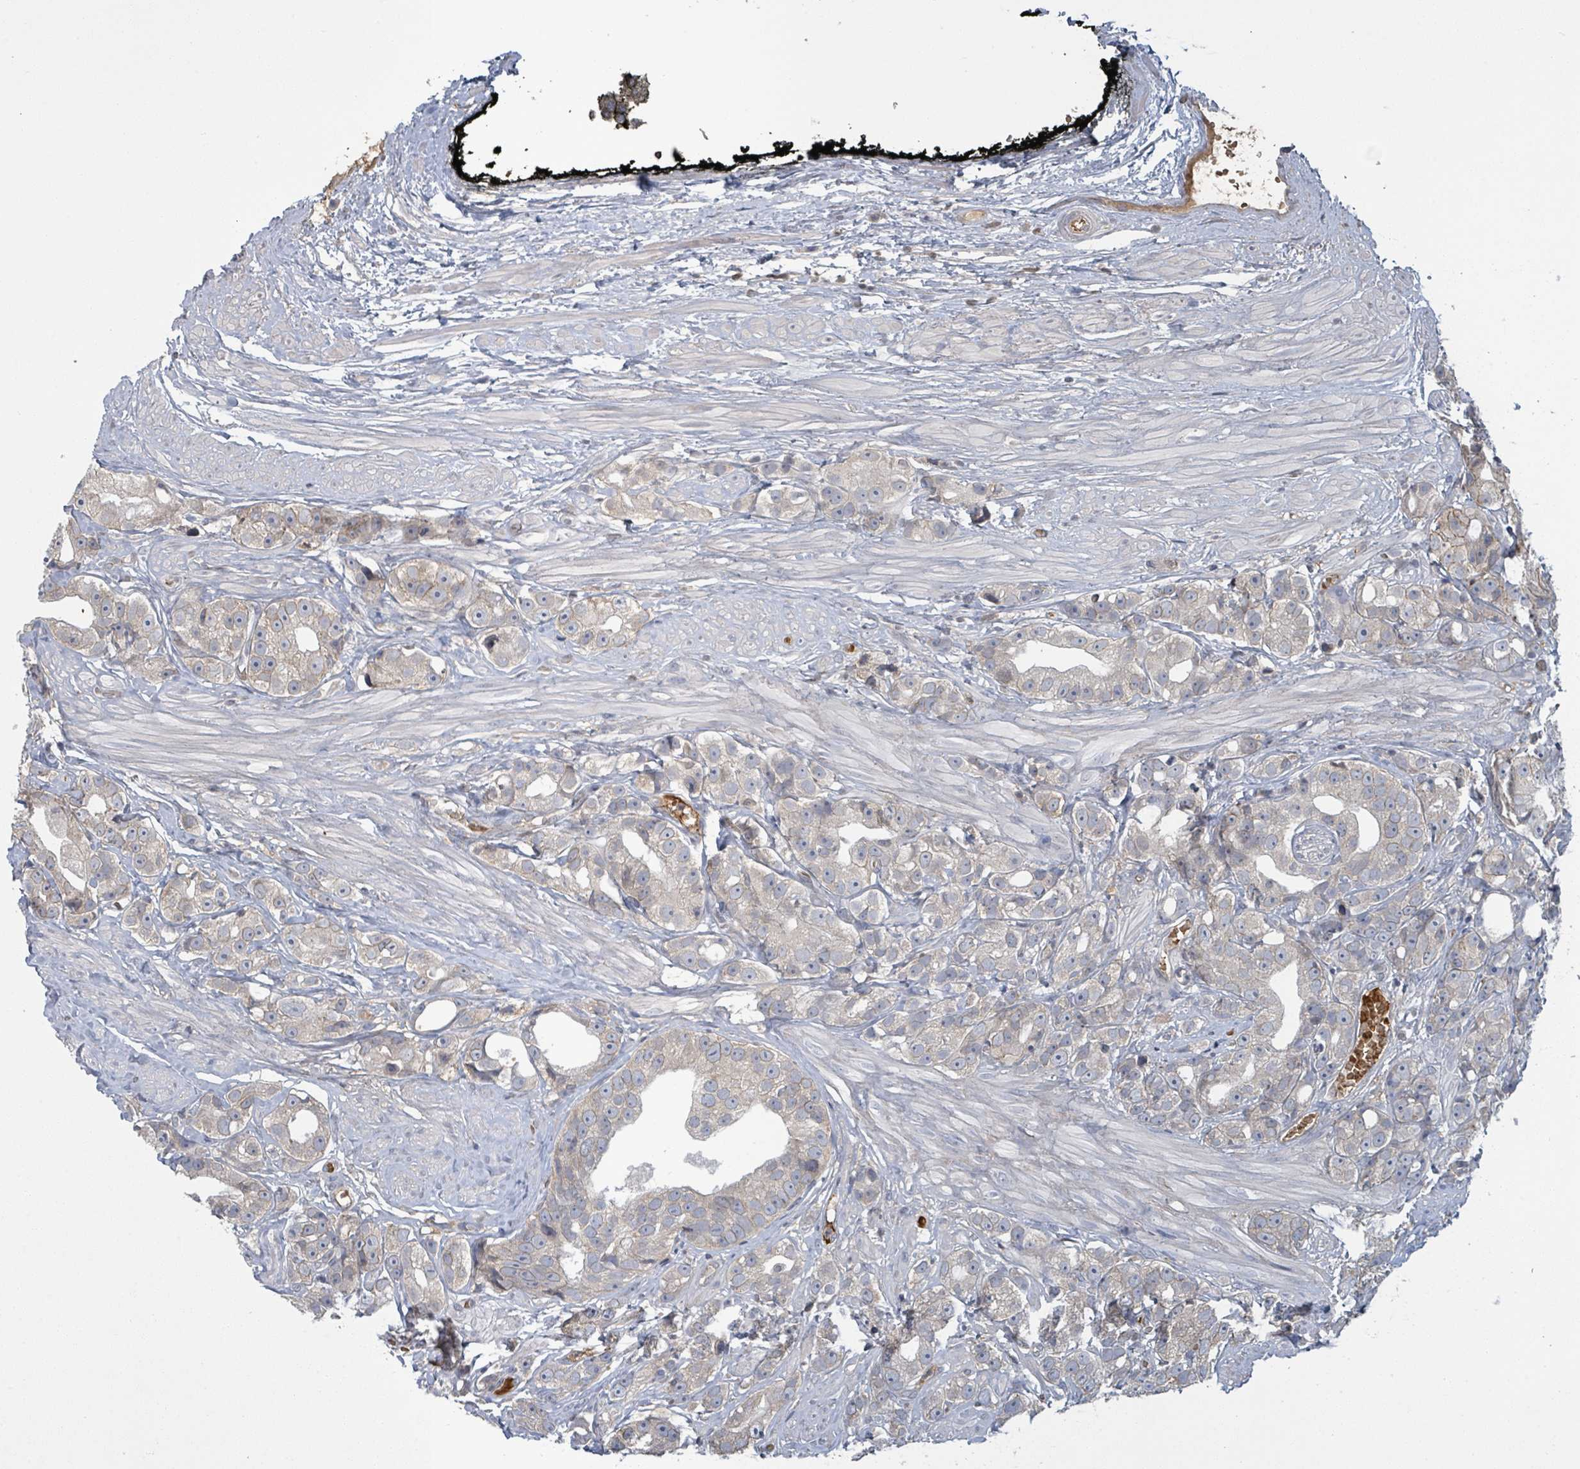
{"staining": {"intensity": "moderate", "quantity": "<25%", "location": "cytoplasmic/membranous"}, "tissue": "prostate cancer", "cell_type": "Tumor cells", "image_type": "cancer", "snomed": [{"axis": "morphology", "description": "Adenocarcinoma, High grade"}, {"axis": "topography", "description": "Prostate"}], "caption": "DAB immunohistochemical staining of prostate cancer demonstrates moderate cytoplasmic/membranous protein expression in approximately <25% of tumor cells.", "gene": "GRM8", "patient": {"sex": "male", "age": 71}}